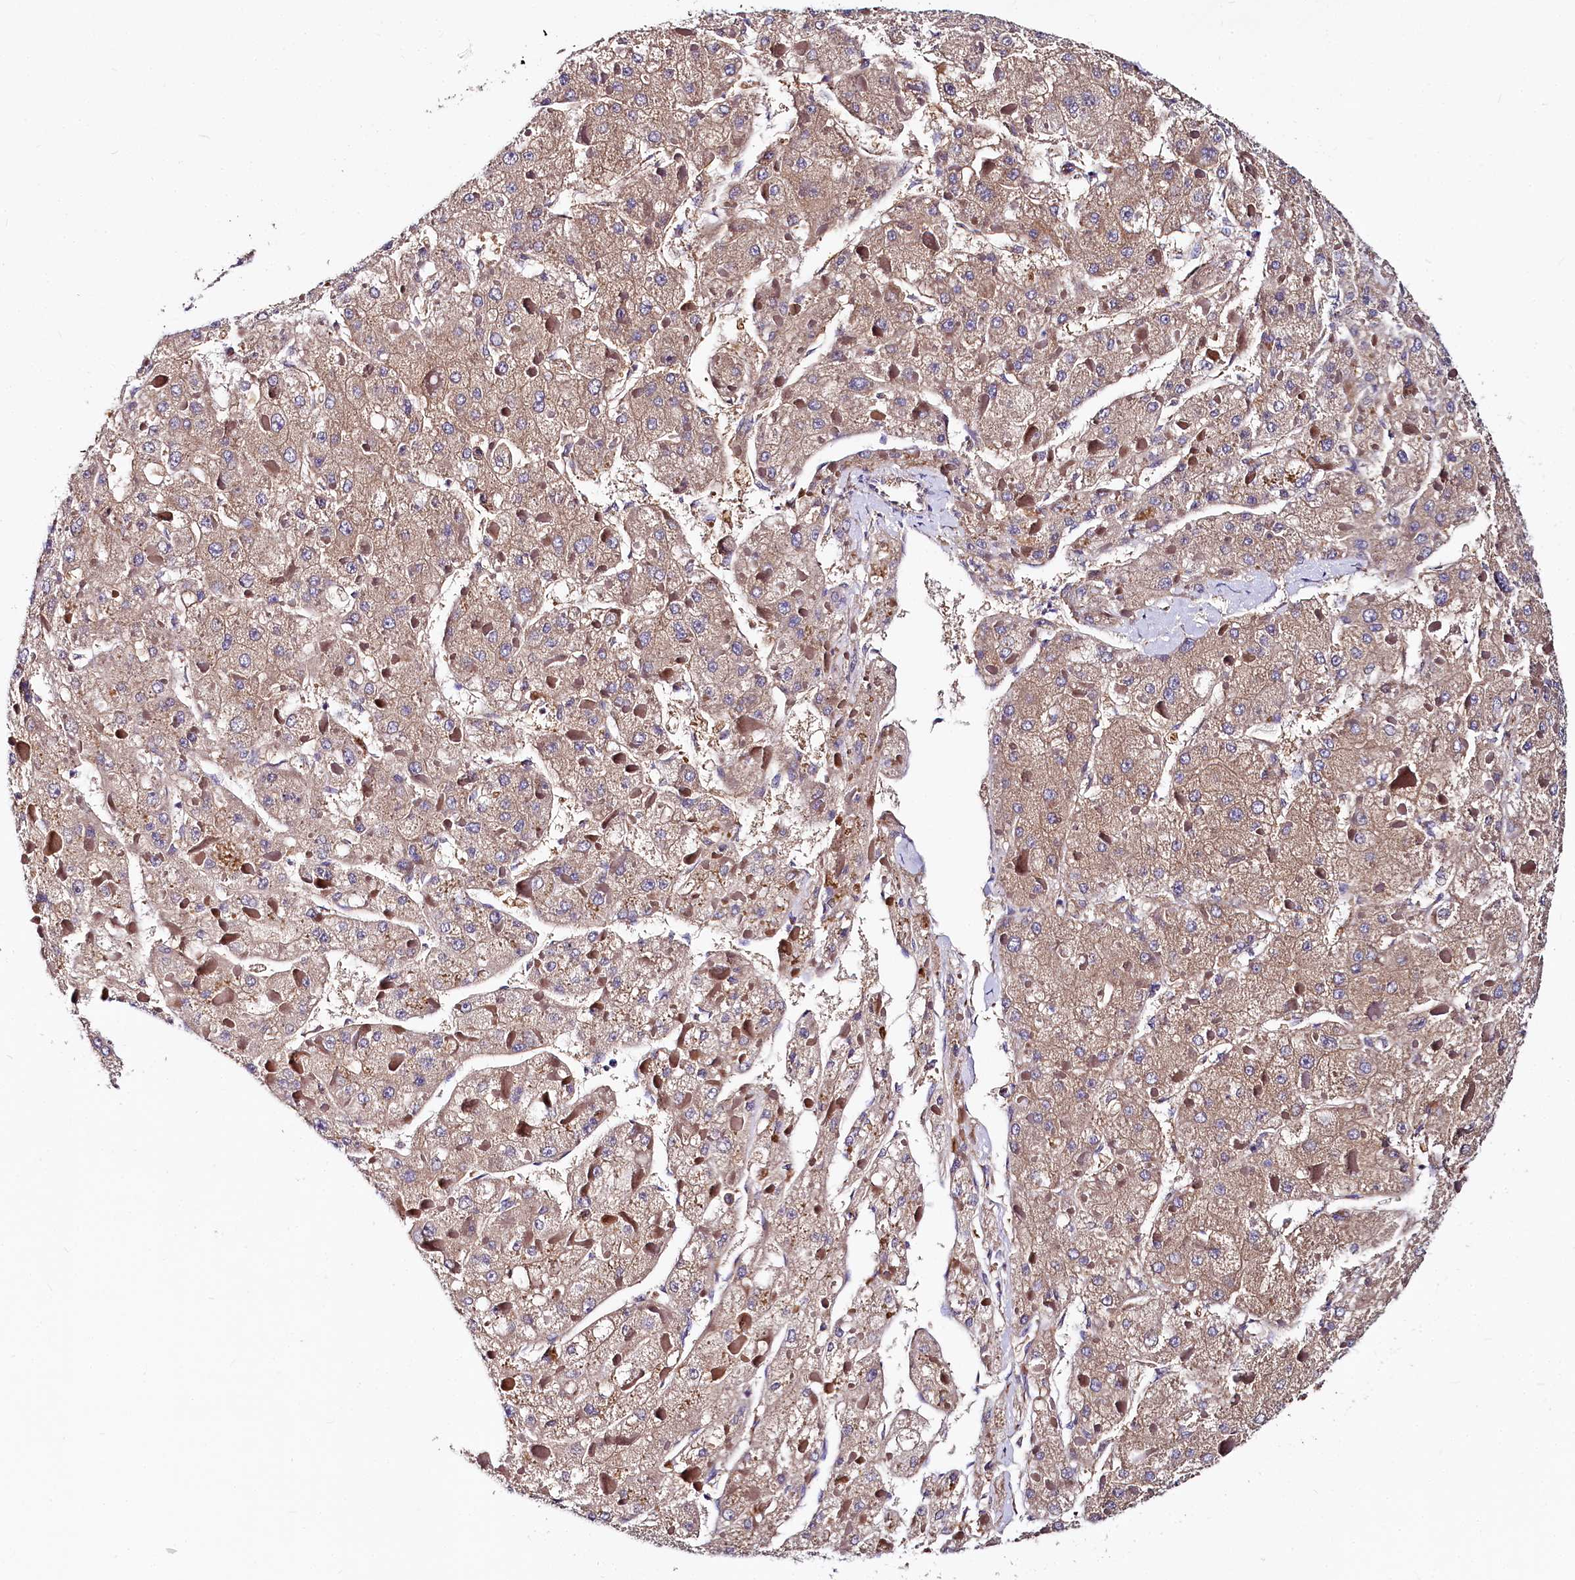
{"staining": {"intensity": "weak", "quantity": ">75%", "location": "cytoplasmic/membranous"}, "tissue": "liver cancer", "cell_type": "Tumor cells", "image_type": "cancer", "snomed": [{"axis": "morphology", "description": "Carcinoma, Hepatocellular, NOS"}, {"axis": "topography", "description": "Liver"}], "caption": "Liver hepatocellular carcinoma tissue demonstrates weak cytoplasmic/membranous staining in about >75% of tumor cells, visualized by immunohistochemistry.", "gene": "QARS1", "patient": {"sex": "female", "age": 73}}